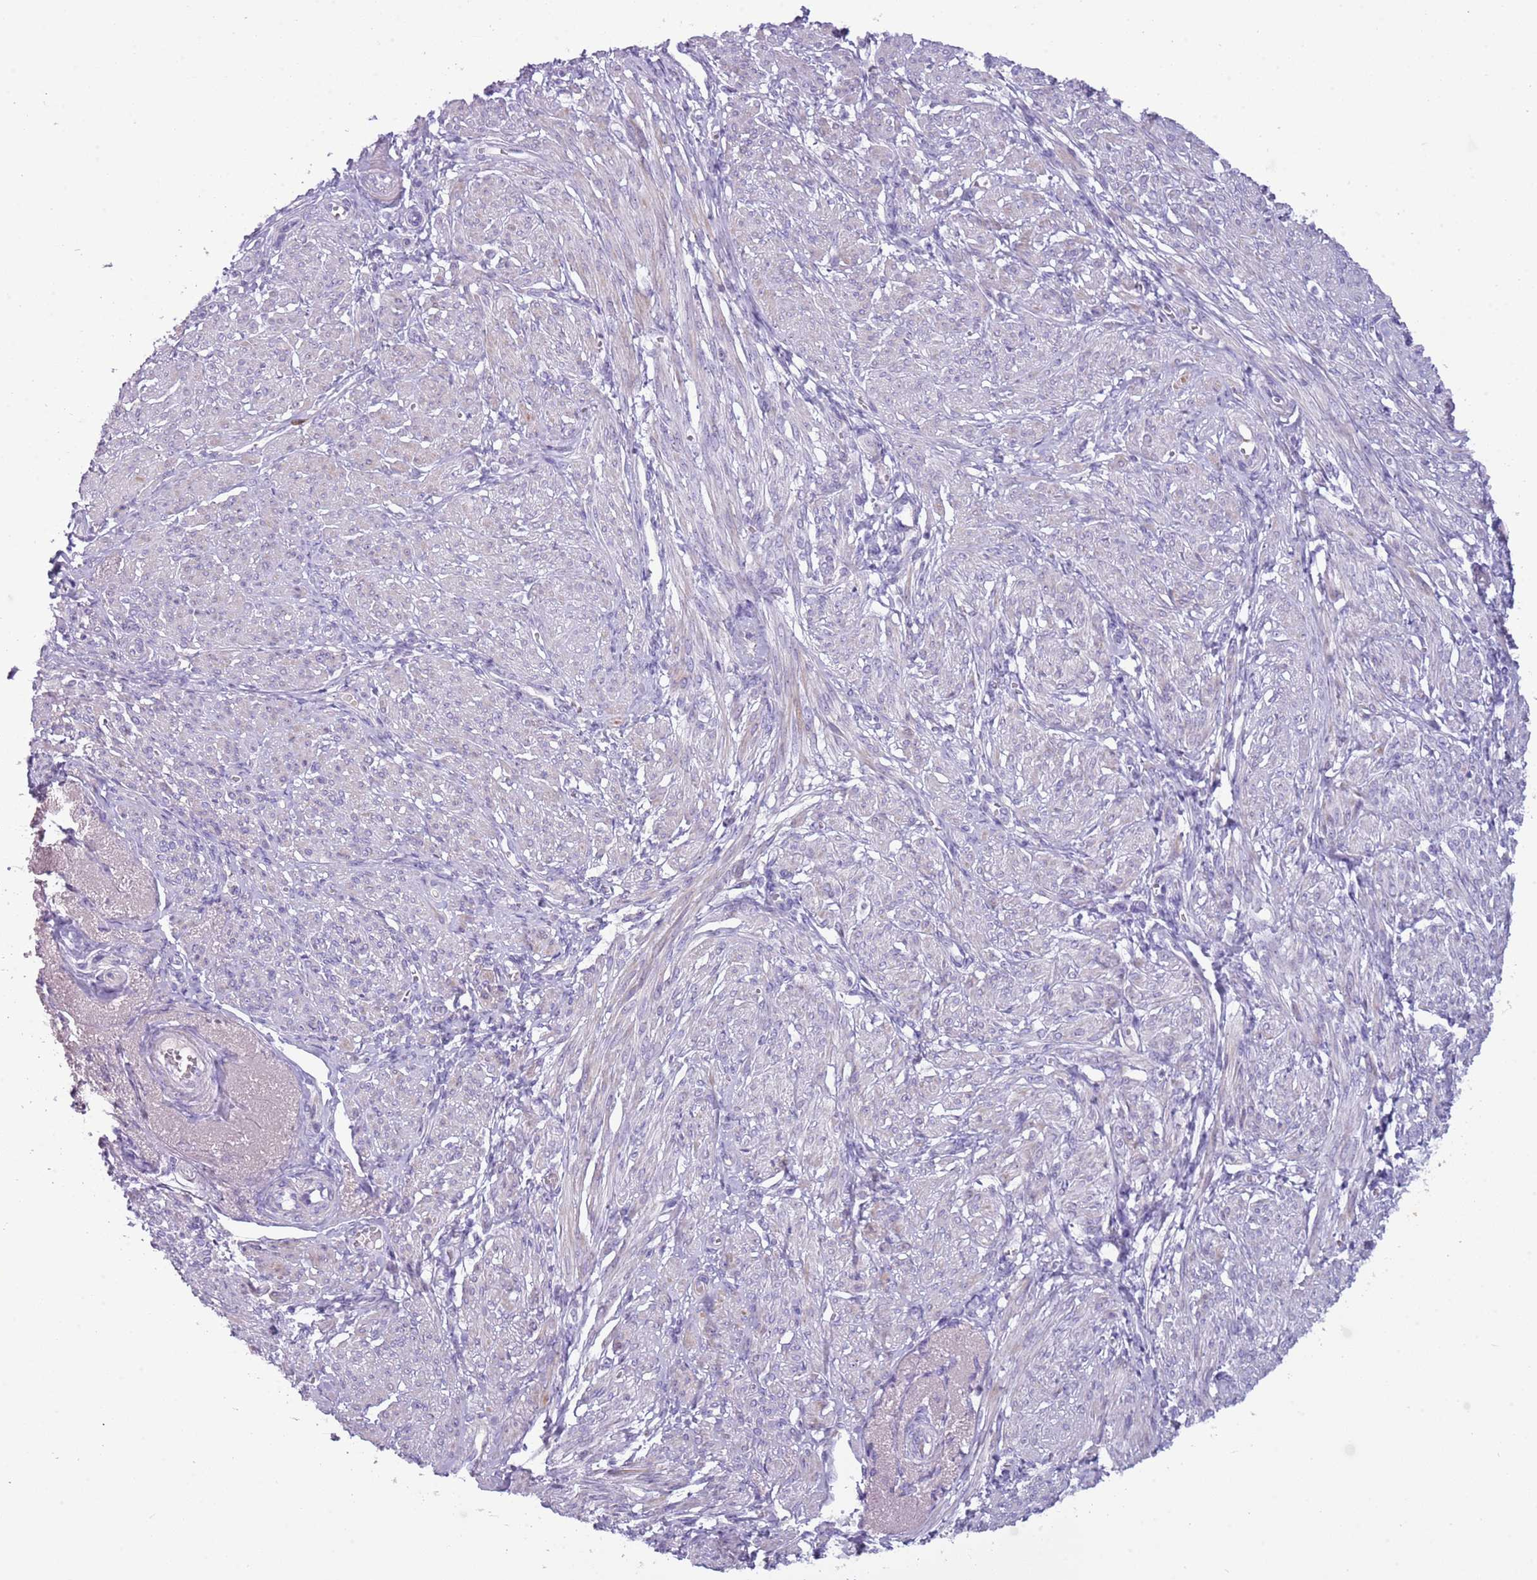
{"staining": {"intensity": "weak", "quantity": "<25%", "location": "cytoplasmic/membranous"}, "tissue": "smooth muscle", "cell_type": "Smooth muscle cells", "image_type": "normal", "snomed": [{"axis": "morphology", "description": "Normal tissue, NOS"}, {"axis": "topography", "description": "Smooth muscle"}], "caption": "DAB immunohistochemical staining of benign smooth muscle demonstrates no significant positivity in smooth muscle cells.", "gene": "NBPF4", "patient": {"sex": "female", "age": 39}}